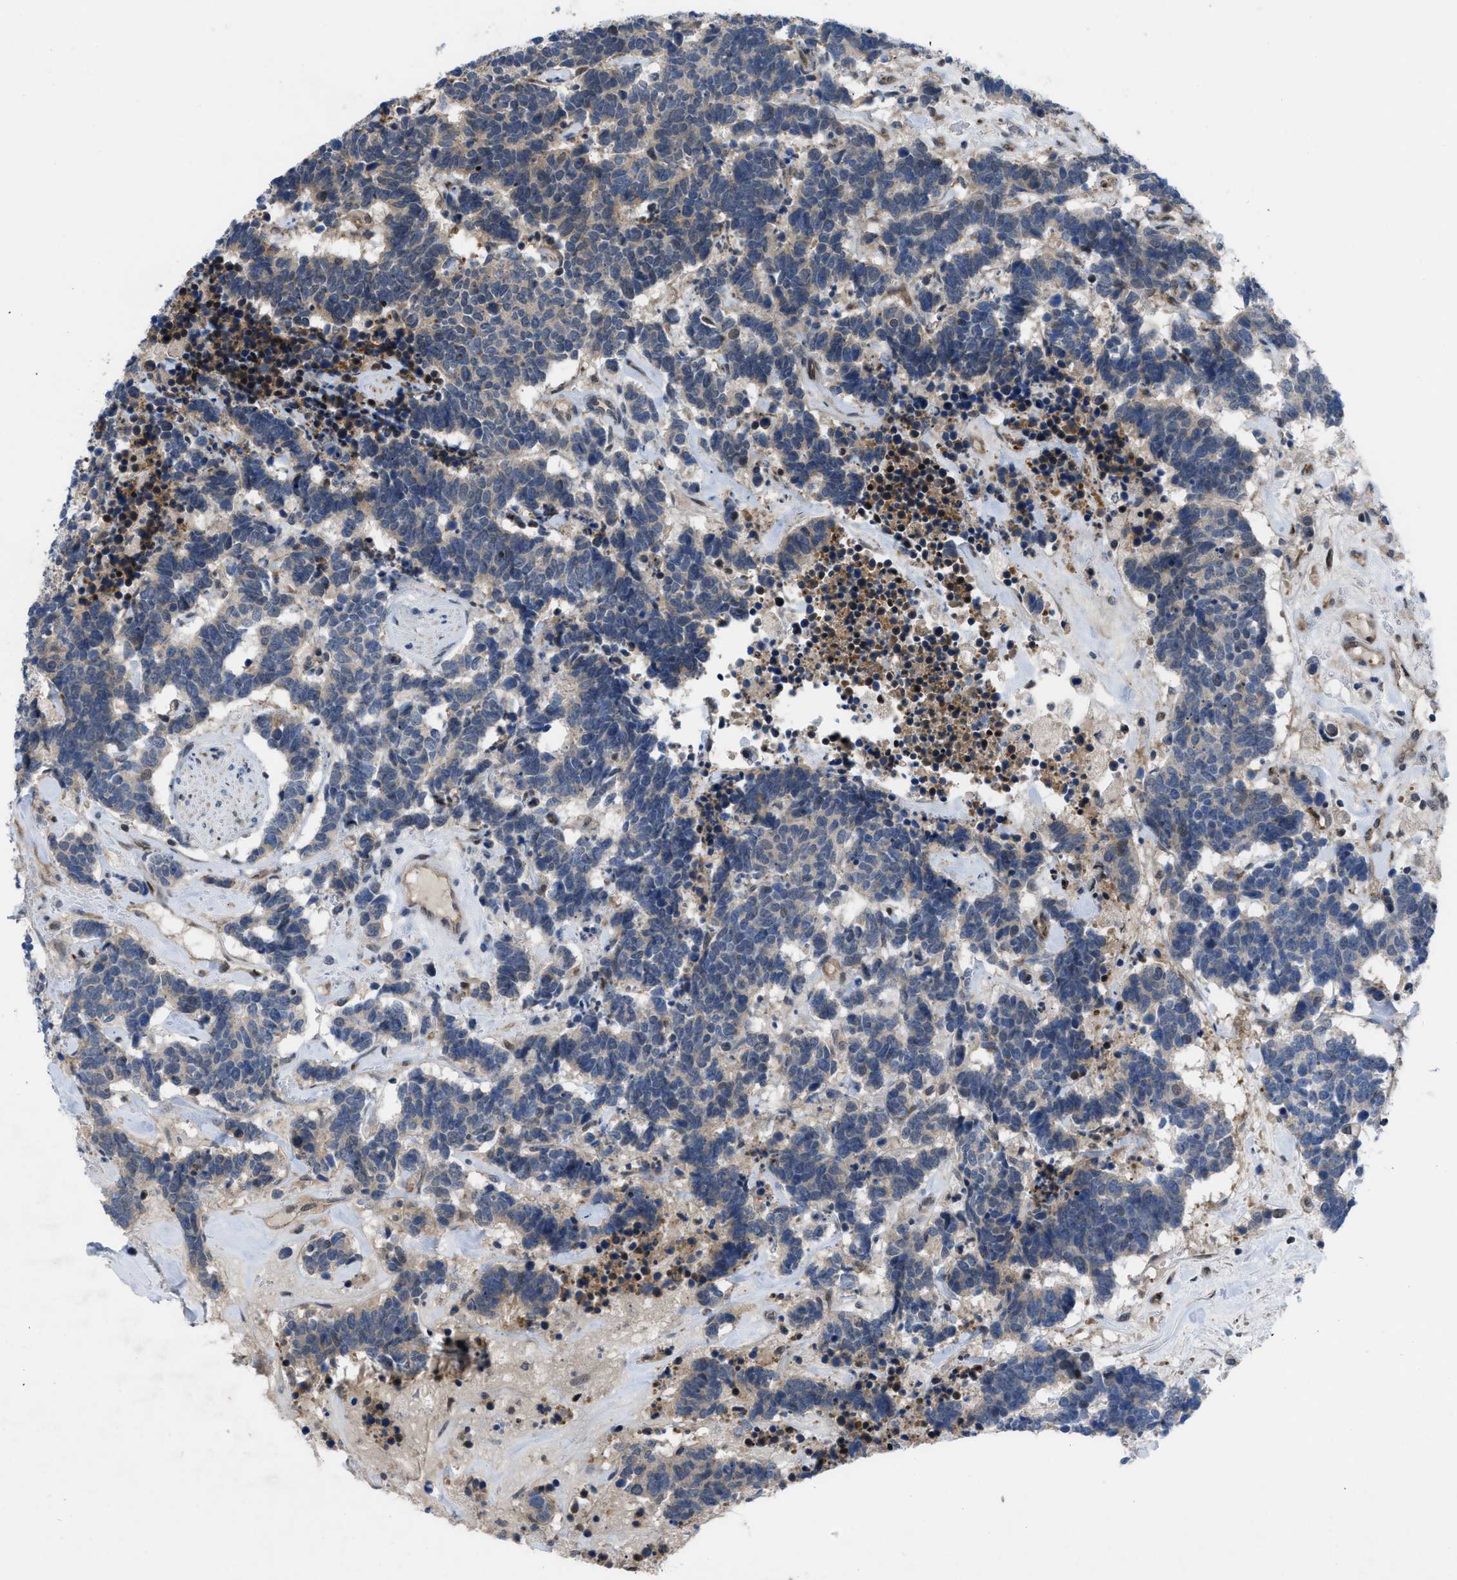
{"staining": {"intensity": "negative", "quantity": "none", "location": "none"}, "tissue": "carcinoid", "cell_type": "Tumor cells", "image_type": "cancer", "snomed": [{"axis": "morphology", "description": "Carcinoma, NOS"}, {"axis": "morphology", "description": "Carcinoid, malignant, NOS"}, {"axis": "topography", "description": "Urinary bladder"}], "caption": "A high-resolution image shows immunohistochemistry staining of carcinoid, which reveals no significant expression in tumor cells.", "gene": "IL17RE", "patient": {"sex": "male", "age": 57}}